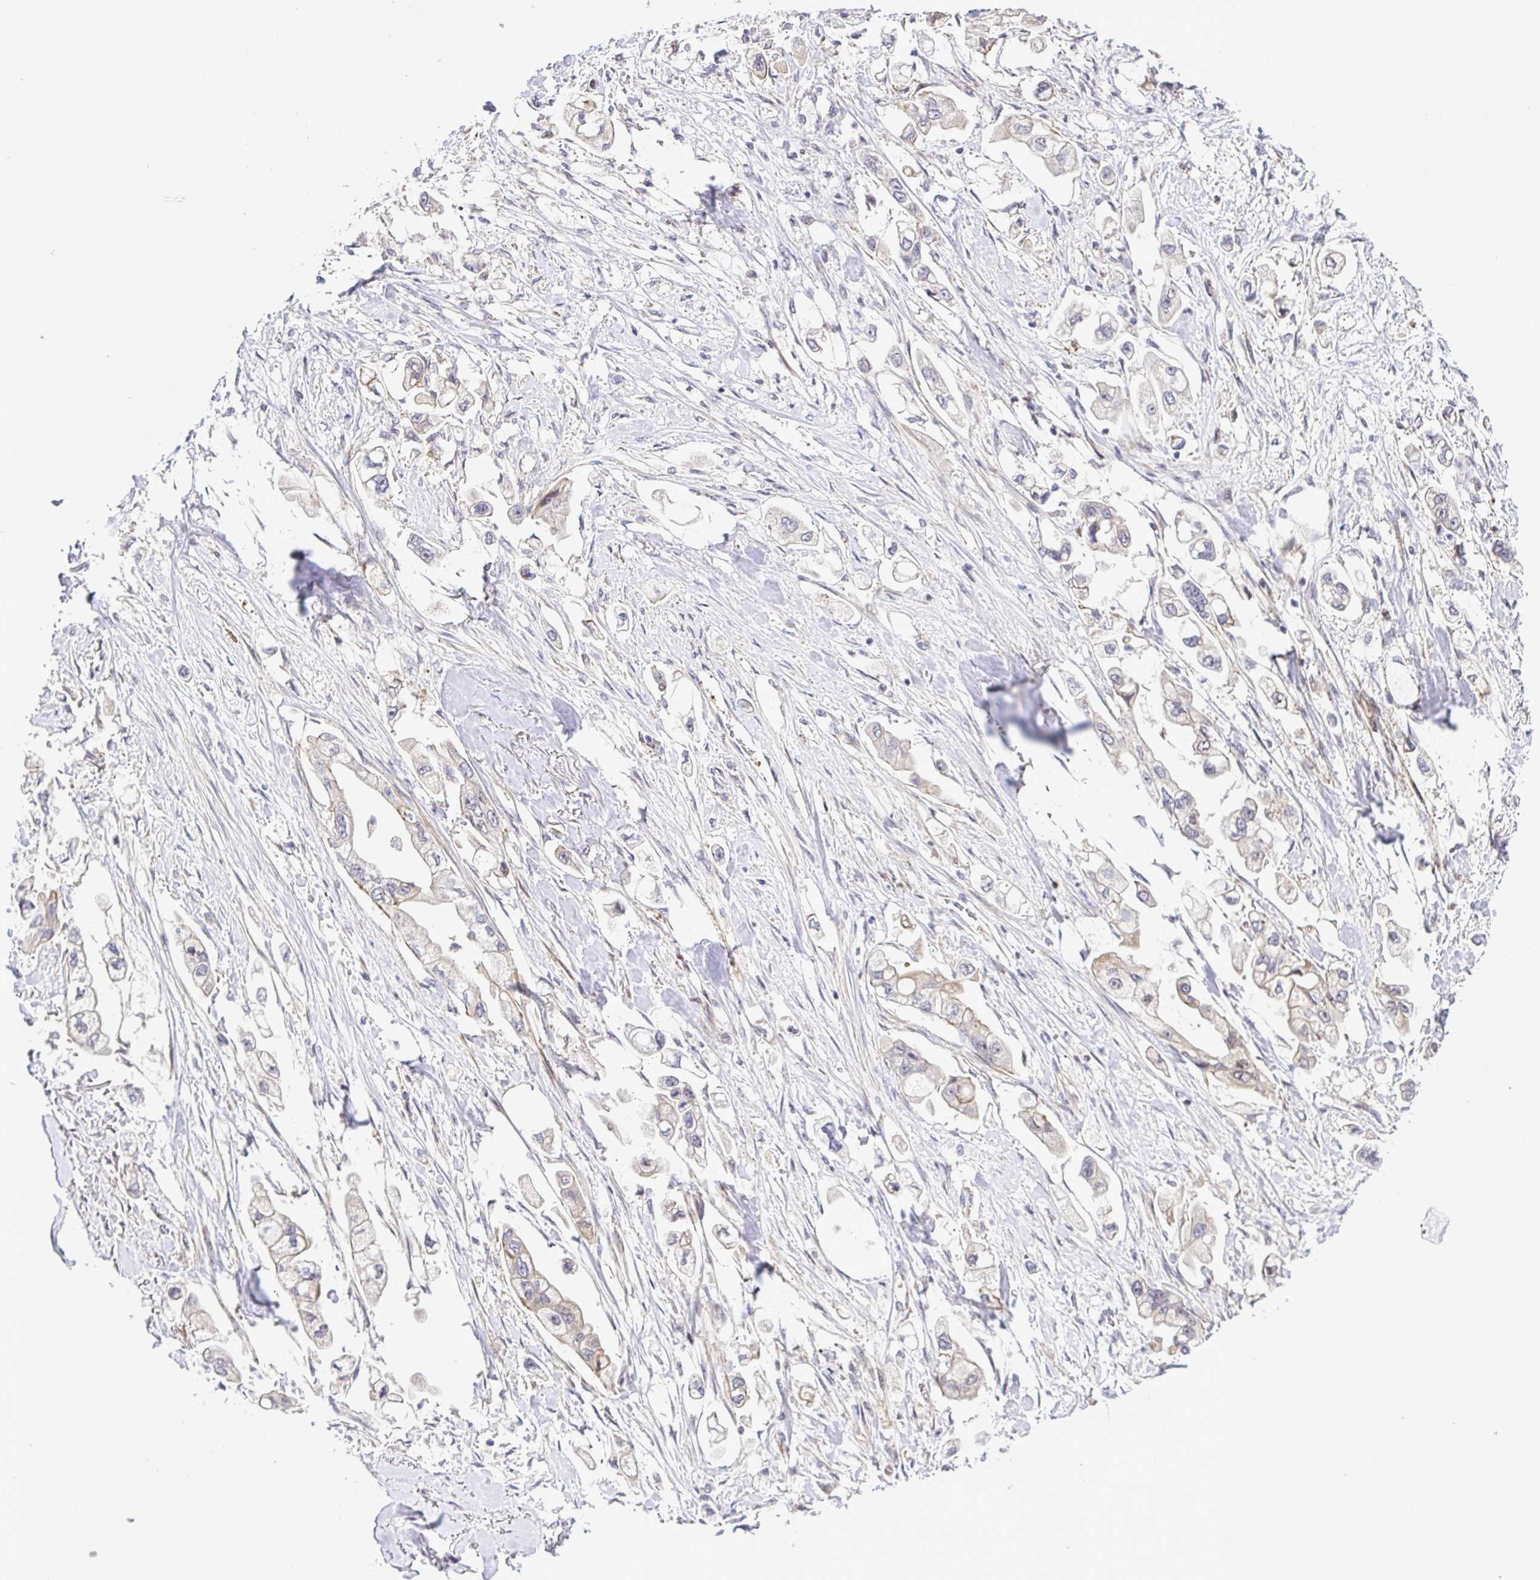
{"staining": {"intensity": "negative", "quantity": "none", "location": "none"}, "tissue": "stomach cancer", "cell_type": "Tumor cells", "image_type": "cancer", "snomed": [{"axis": "morphology", "description": "Adenocarcinoma, NOS"}, {"axis": "topography", "description": "Stomach"}], "caption": "IHC histopathology image of neoplastic tissue: human stomach cancer stained with DAB displays no significant protein positivity in tumor cells. (Stains: DAB (3,3'-diaminobenzidine) immunohistochemistry (IHC) with hematoxylin counter stain, Microscopy: brightfield microscopy at high magnification).", "gene": "TRIM55", "patient": {"sex": "male", "age": 62}}